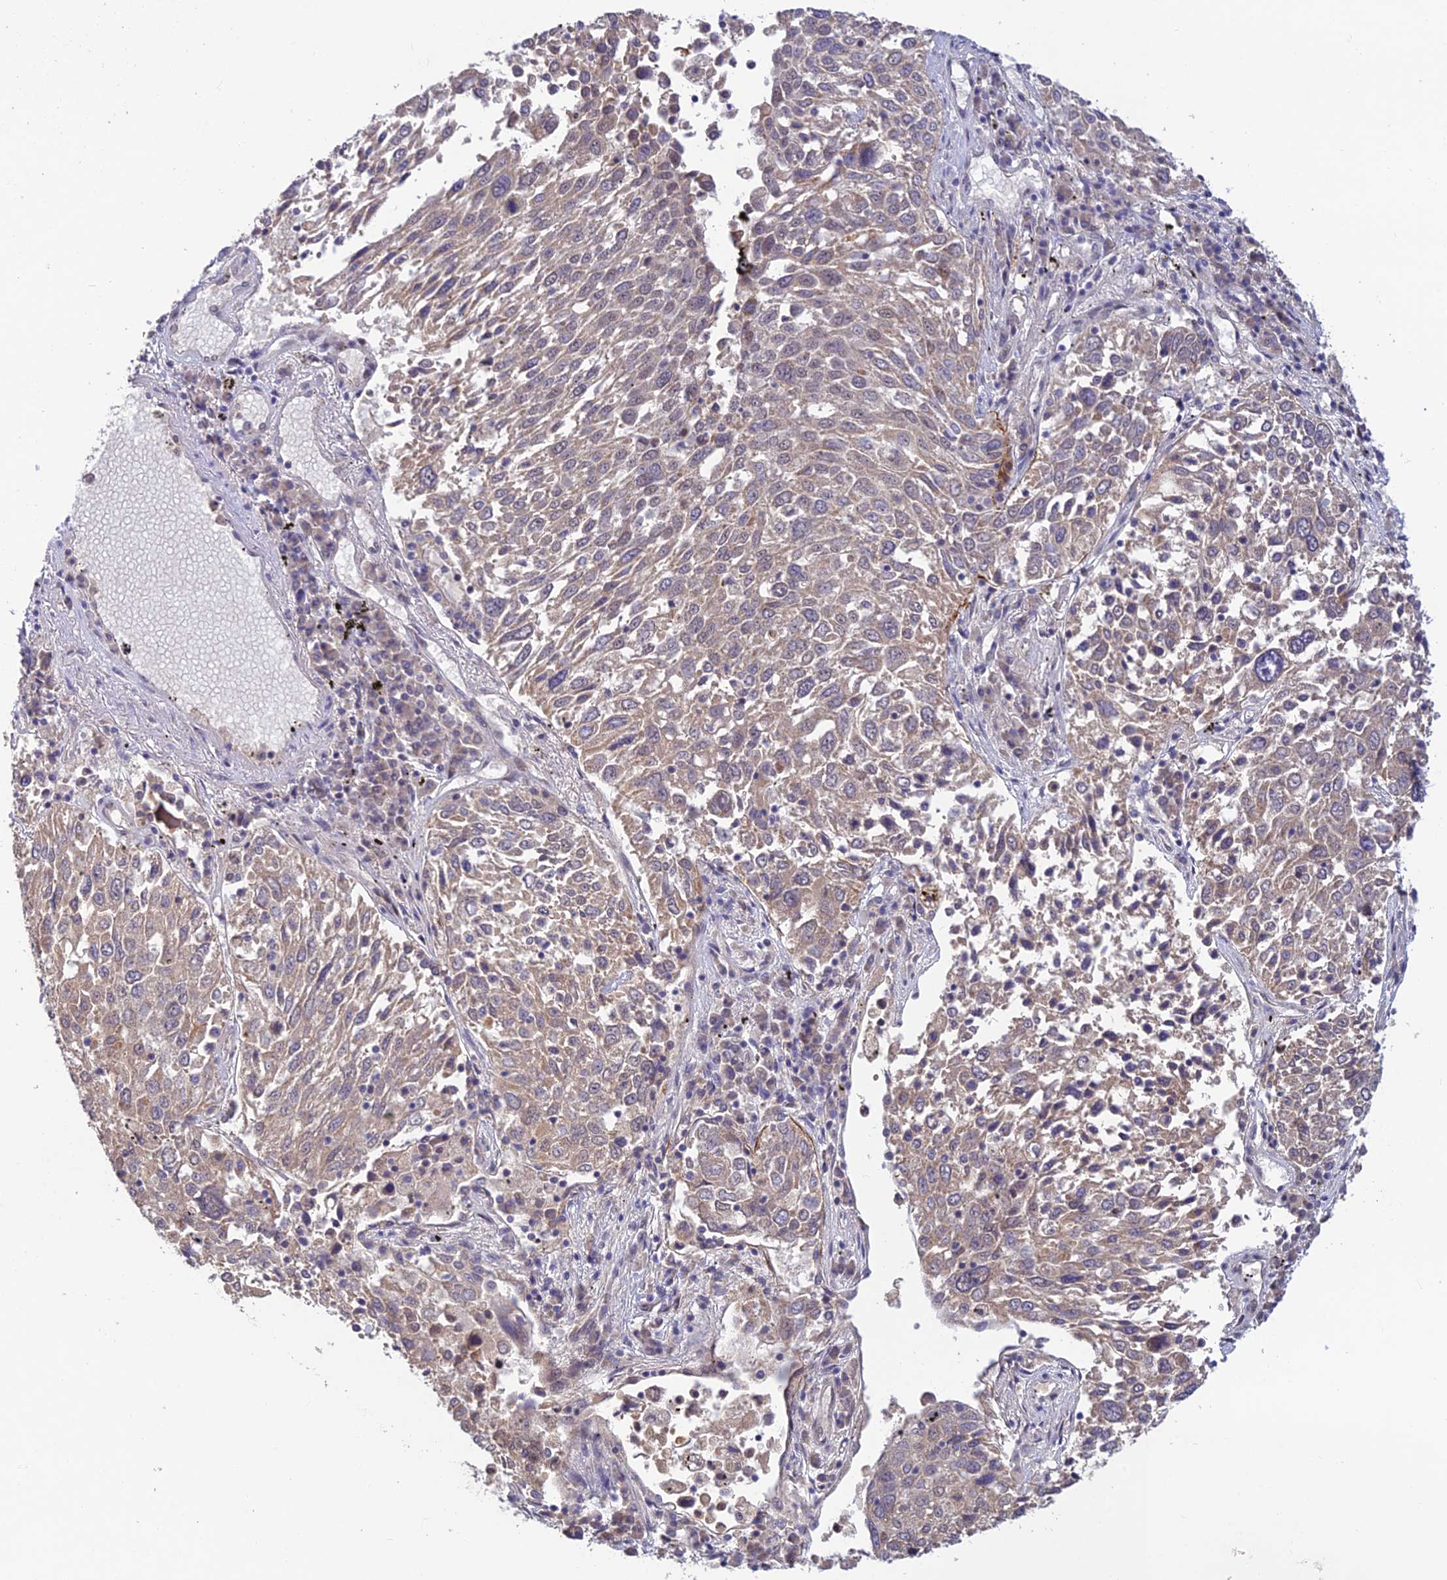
{"staining": {"intensity": "negative", "quantity": "none", "location": "none"}, "tissue": "lung cancer", "cell_type": "Tumor cells", "image_type": "cancer", "snomed": [{"axis": "morphology", "description": "Squamous cell carcinoma, NOS"}, {"axis": "topography", "description": "Lung"}], "caption": "IHC photomicrograph of neoplastic tissue: human lung squamous cell carcinoma stained with DAB (3,3'-diaminobenzidine) reveals no significant protein positivity in tumor cells.", "gene": "FASTKD5", "patient": {"sex": "male", "age": 65}}